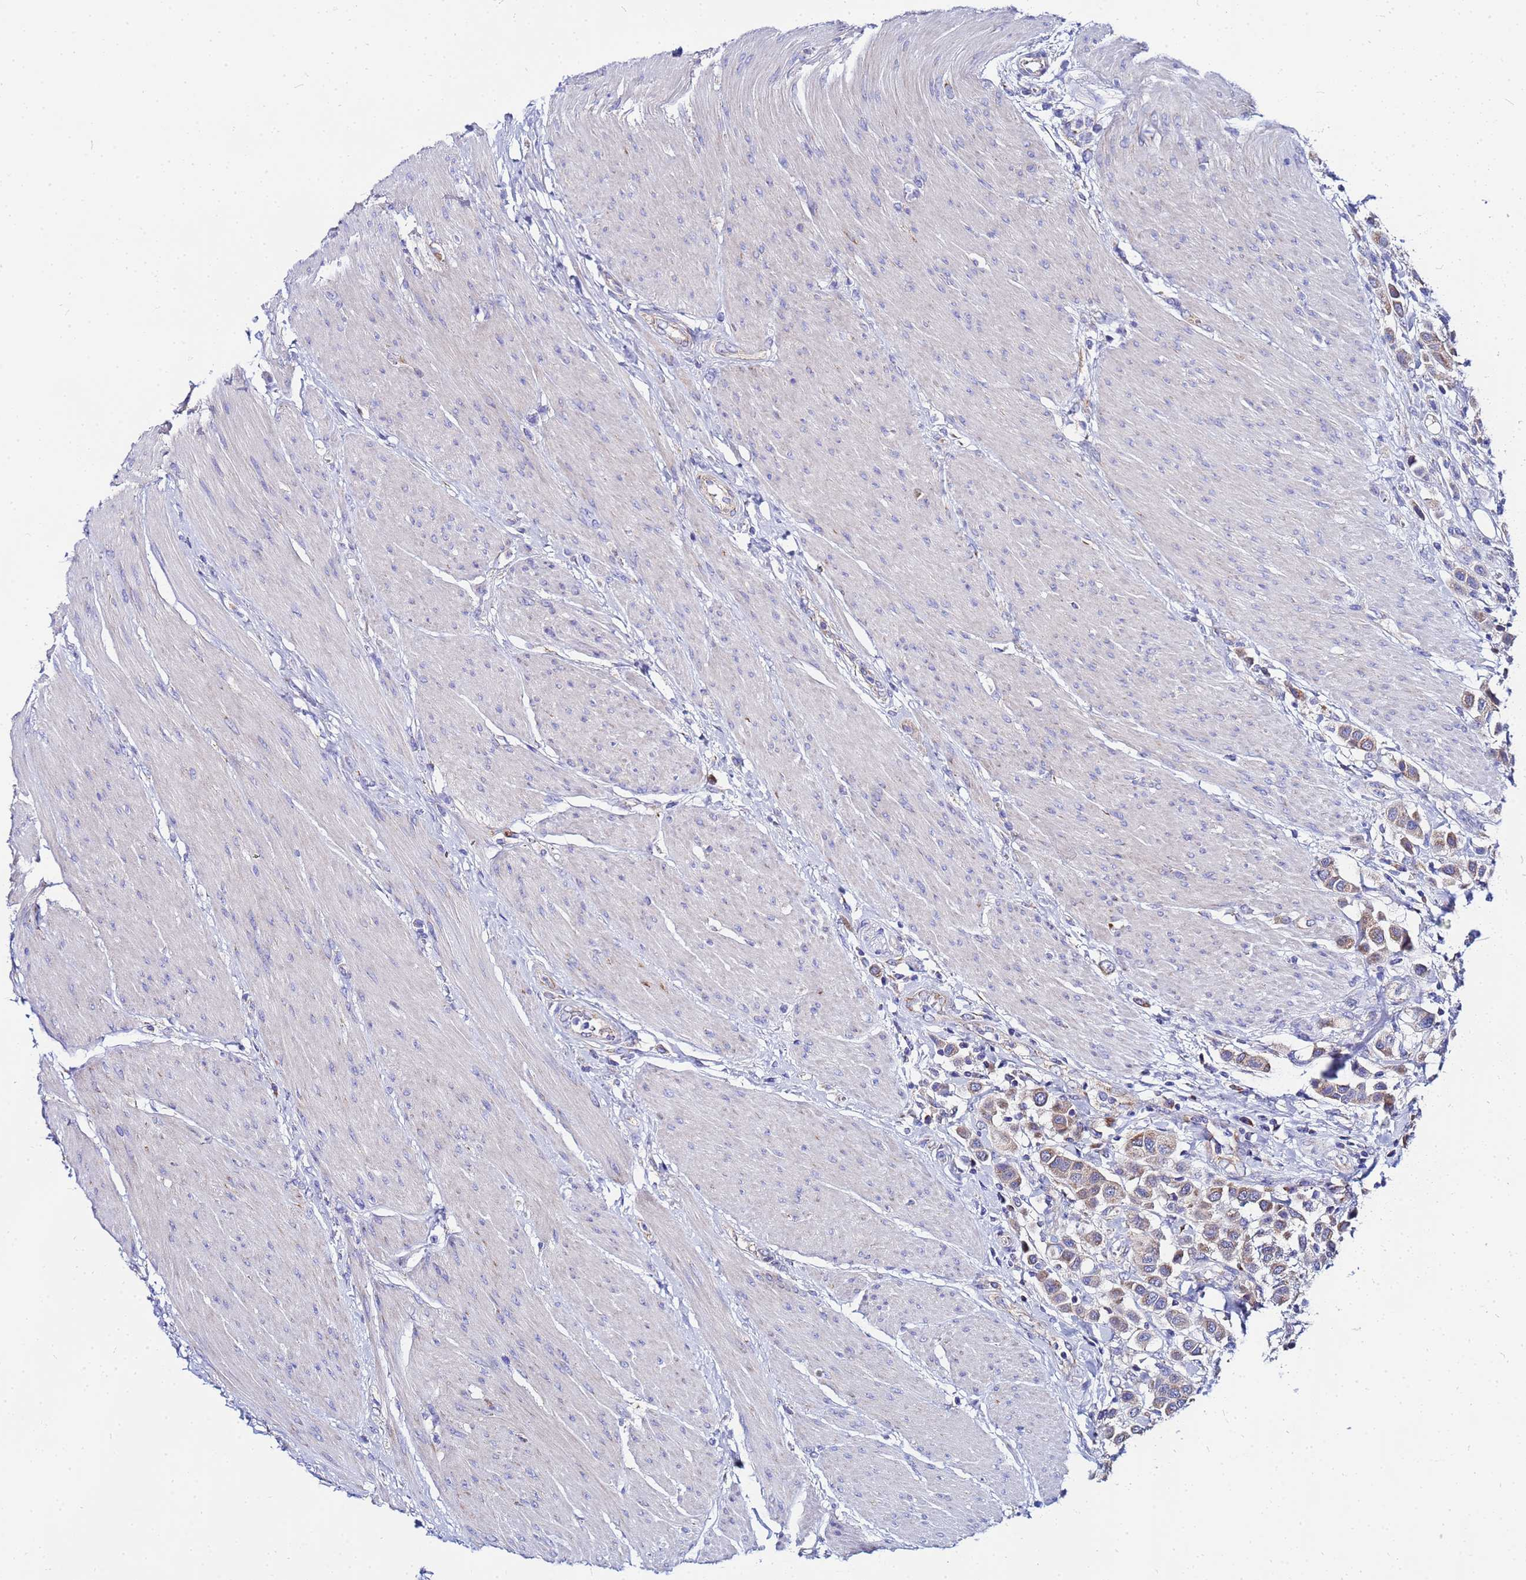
{"staining": {"intensity": "weak", "quantity": ">75%", "location": "cytoplasmic/membranous"}, "tissue": "urothelial cancer", "cell_type": "Tumor cells", "image_type": "cancer", "snomed": [{"axis": "morphology", "description": "Urothelial carcinoma, High grade"}, {"axis": "topography", "description": "Urinary bladder"}], "caption": "Protein staining exhibits weak cytoplasmic/membranous positivity in approximately >75% of tumor cells in urothelial cancer. (IHC, brightfield microscopy, high magnification).", "gene": "FAHD2A", "patient": {"sex": "male", "age": 50}}